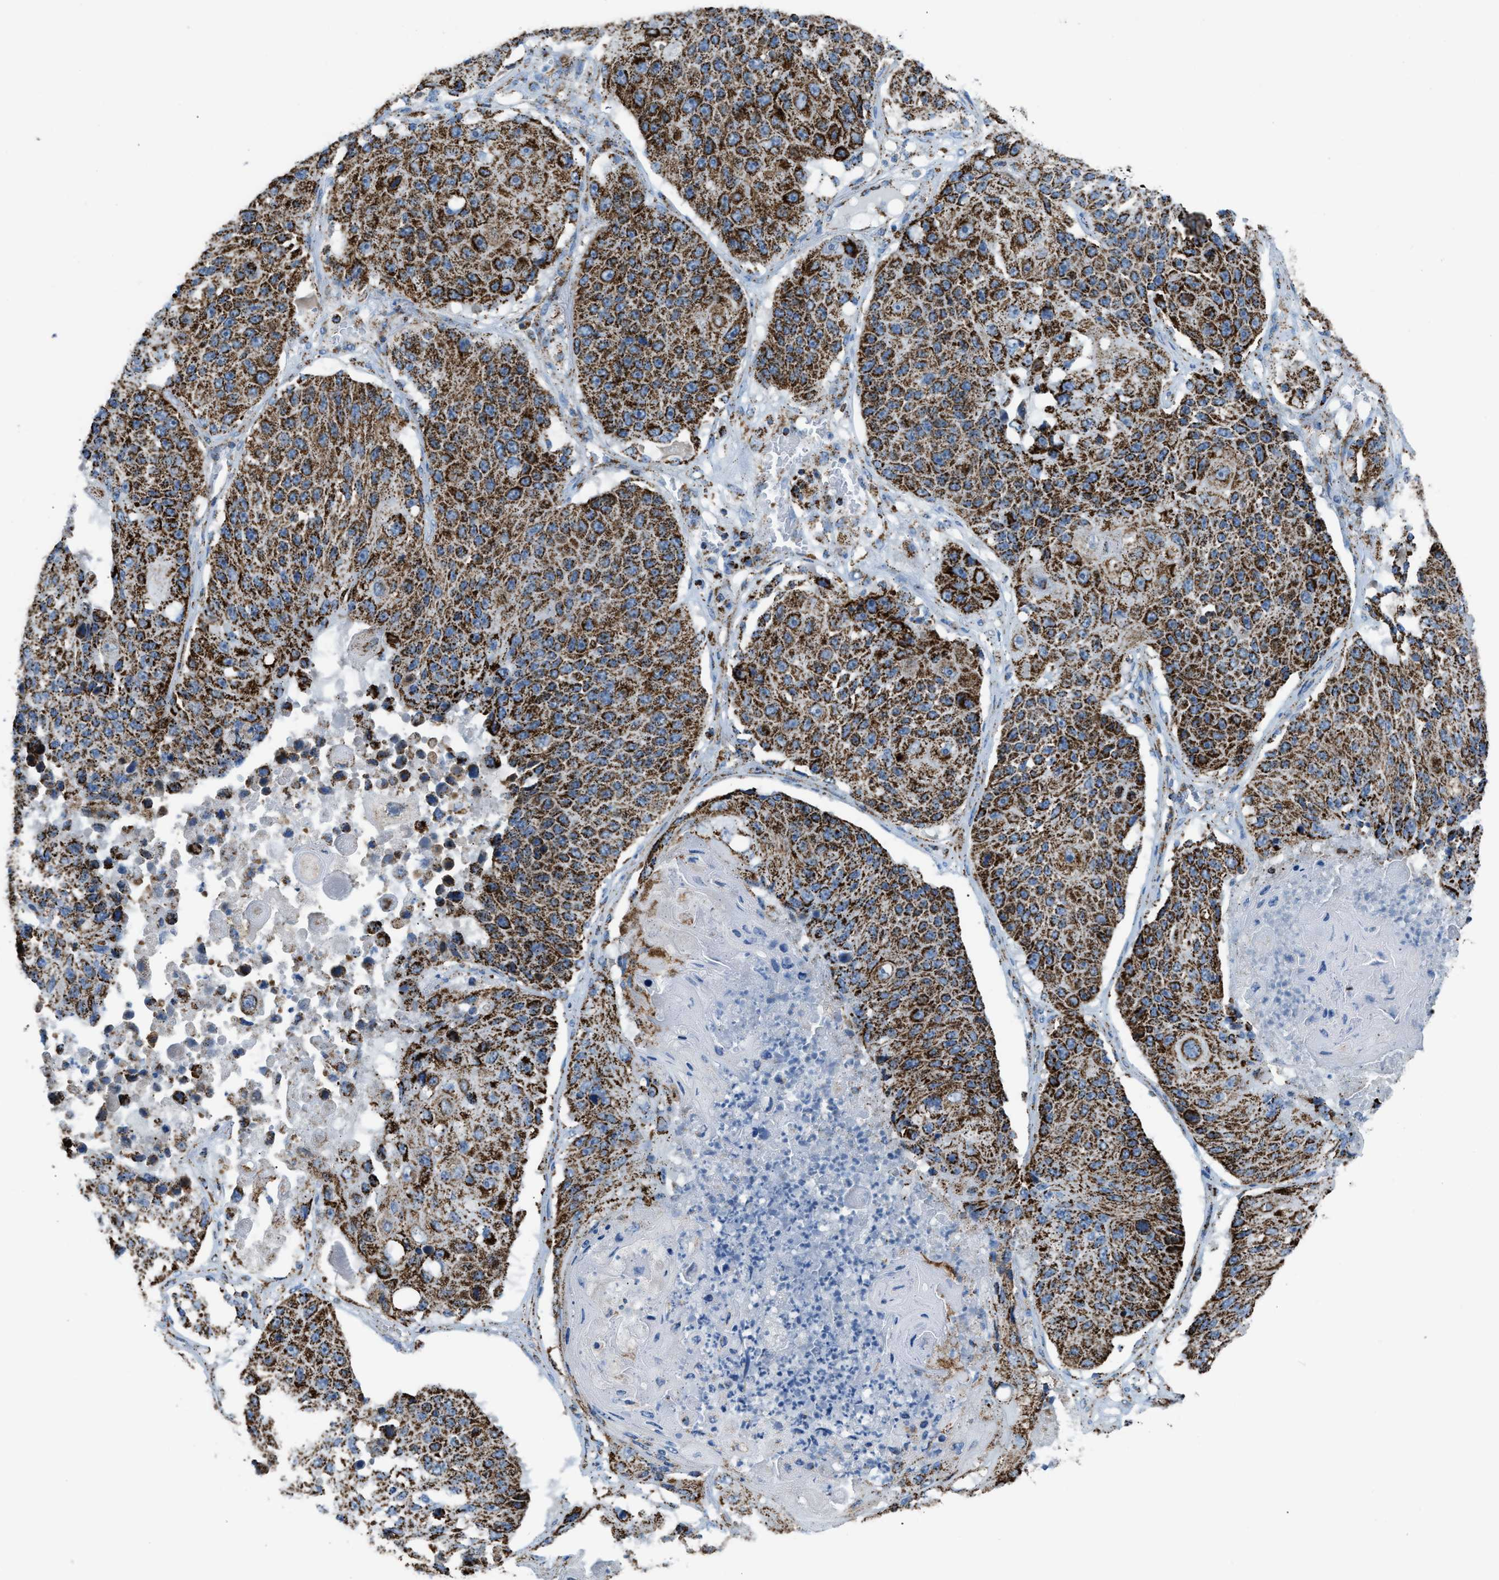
{"staining": {"intensity": "strong", "quantity": ">75%", "location": "cytoplasmic/membranous"}, "tissue": "lung cancer", "cell_type": "Tumor cells", "image_type": "cancer", "snomed": [{"axis": "morphology", "description": "Squamous cell carcinoma, NOS"}, {"axis": "topography", "description": "Lung"}], "caption": "A high-resolution histopathology image shows IHC staining of lung squamous cell carcinoma, which displays strong cytoplasmic/membranous staining in about >75% of tumor cells.", "gene": "ETFB", "patient": {"sex": "male", "age": 61}}